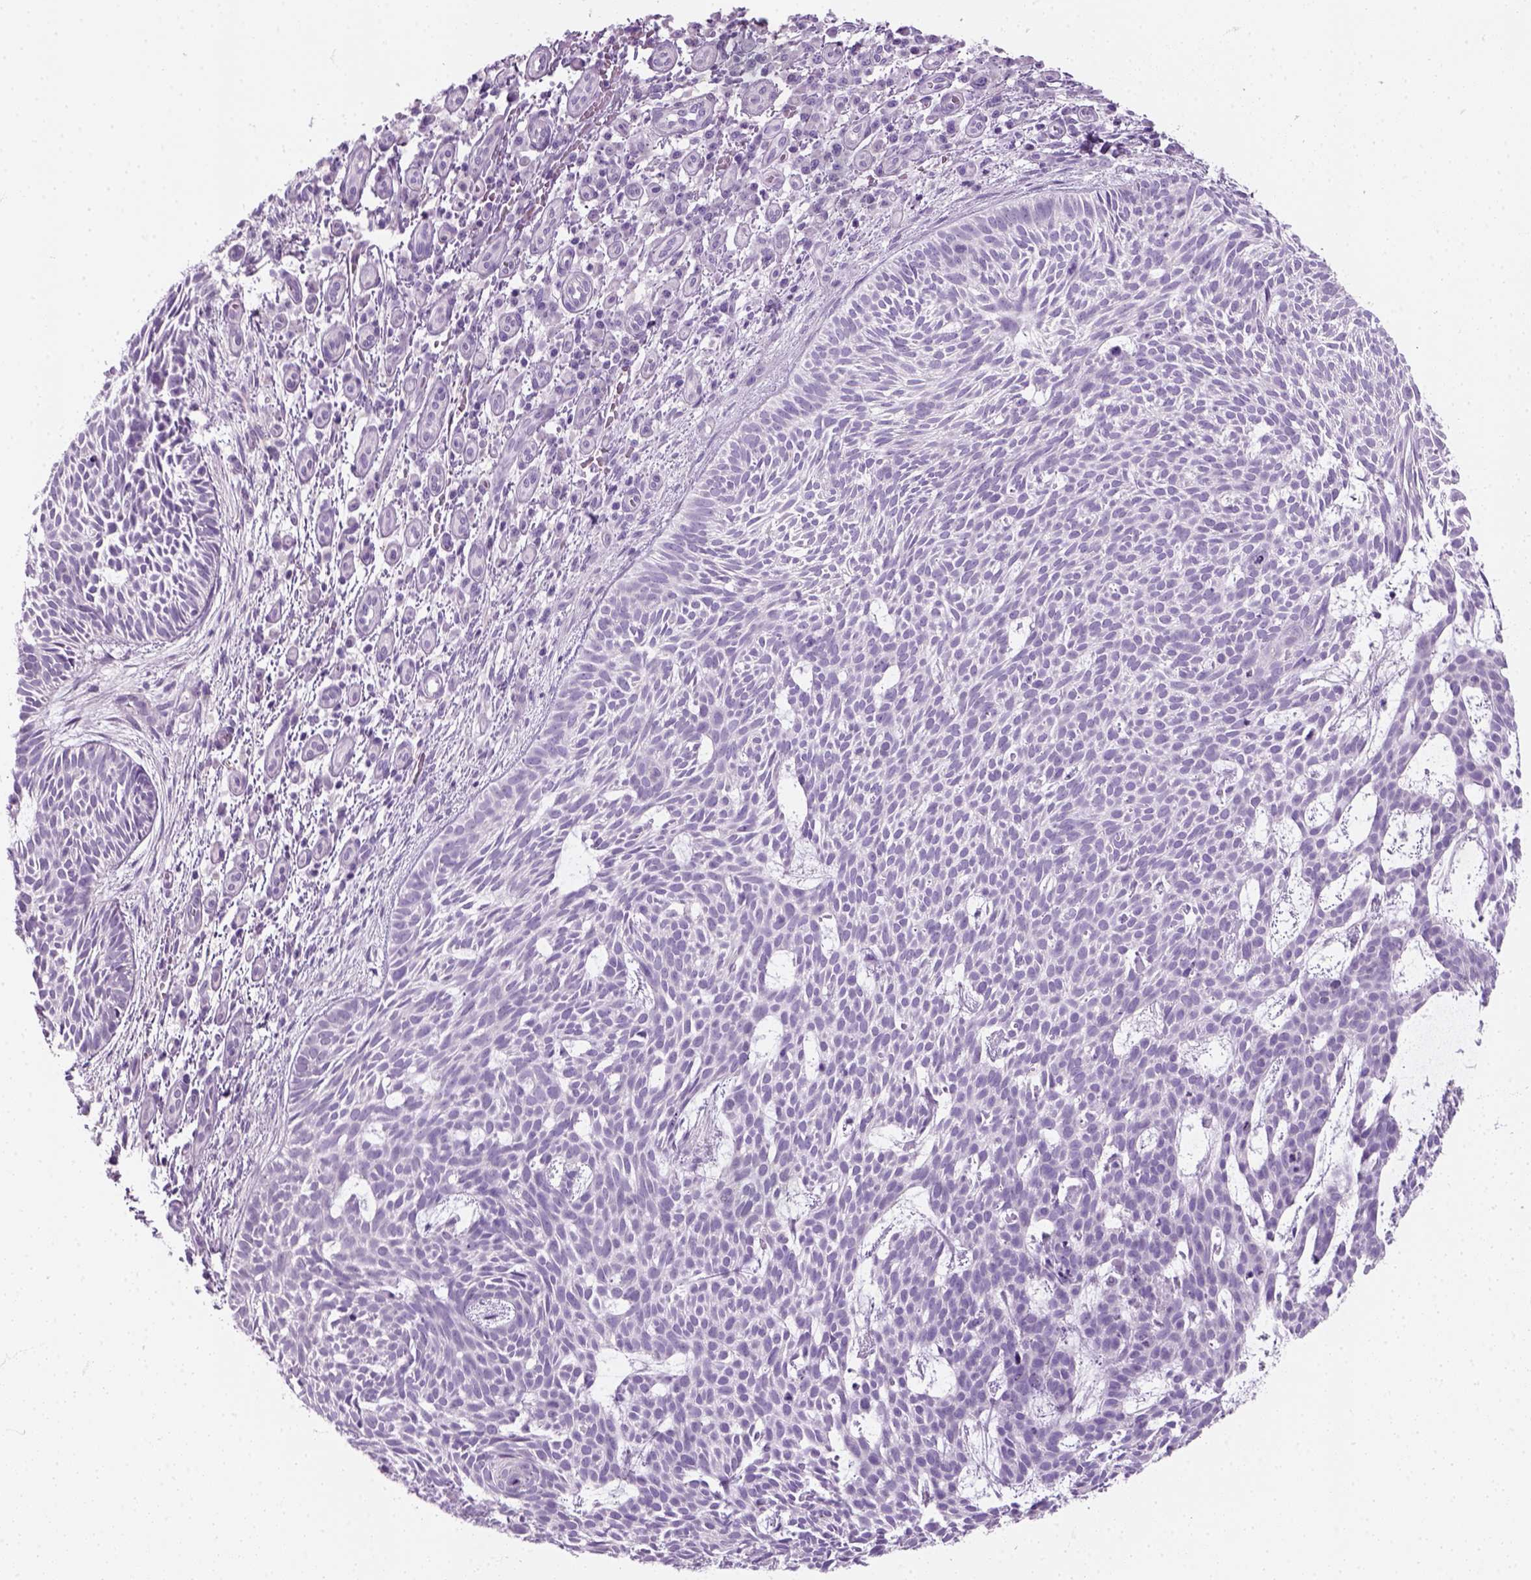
{"staining": {"intensity": "negative", "quantity": "none", "location": "none"}, "tissue": "skin cancer", "cell_type": "Tumor cells", "image_type": "cancer", "snomed": [{"axis": "morphology", "description": "Basal cell carcinoma"}, {"axis": "topography", "description": "Skin"}], "caption": "Human skin cancer (basal cell carcinoma) stained for a protein using immunohistochemistry reveals no positivity in tumor cells.", "gene": "SLC12A5", "patient": {"sex": "male", "age": 59}}